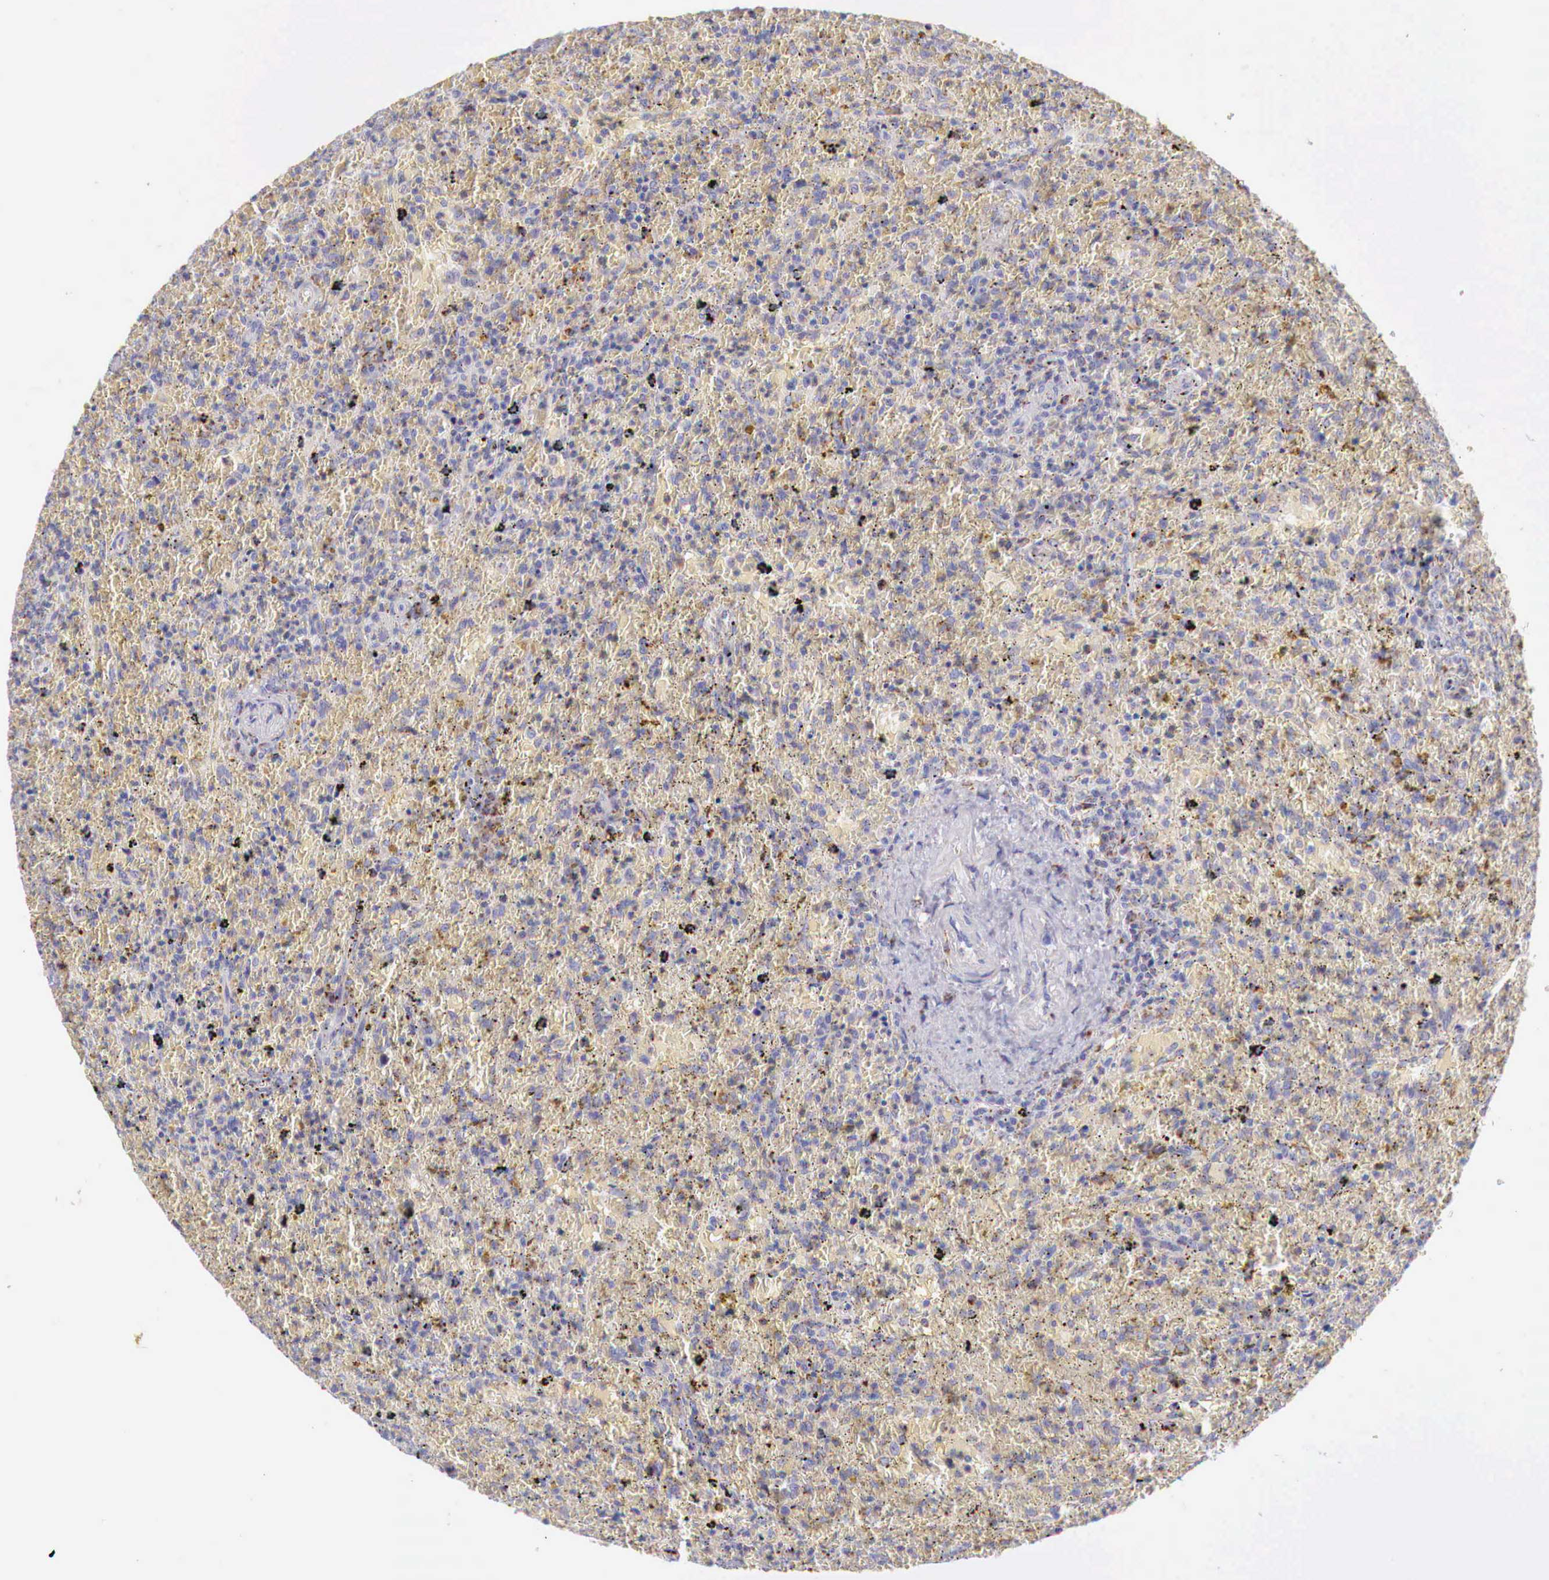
{"staining": {"intensity": "weak", "quantity": "<25%", "location": "cytoplasmic/membranous"}, "tissue": "lymphoma", "cell_type": "Tumor cells", "image_type": "cancer", "snomed": [{"axis": "morphology", "description": "Malignant lymphoma, non-Hodgkin's type, High grade"}, {"axis": "topography", "description": "Spleen"}, {"axis": "topography", "description": "Lymph node"}], "caption": "Immunohistochemical staining of high-grade malignant lymphoma, non-Hodgkin's type demonstrates no significant expression in tumor cells. (DAB (3,3'-diaminobenzidine) immunohistochemistry (IHC) visualized using brightfield microscopy, high magnification).", "gene": "IDH3G", "patient": {"sex": "female", "age": 70}}